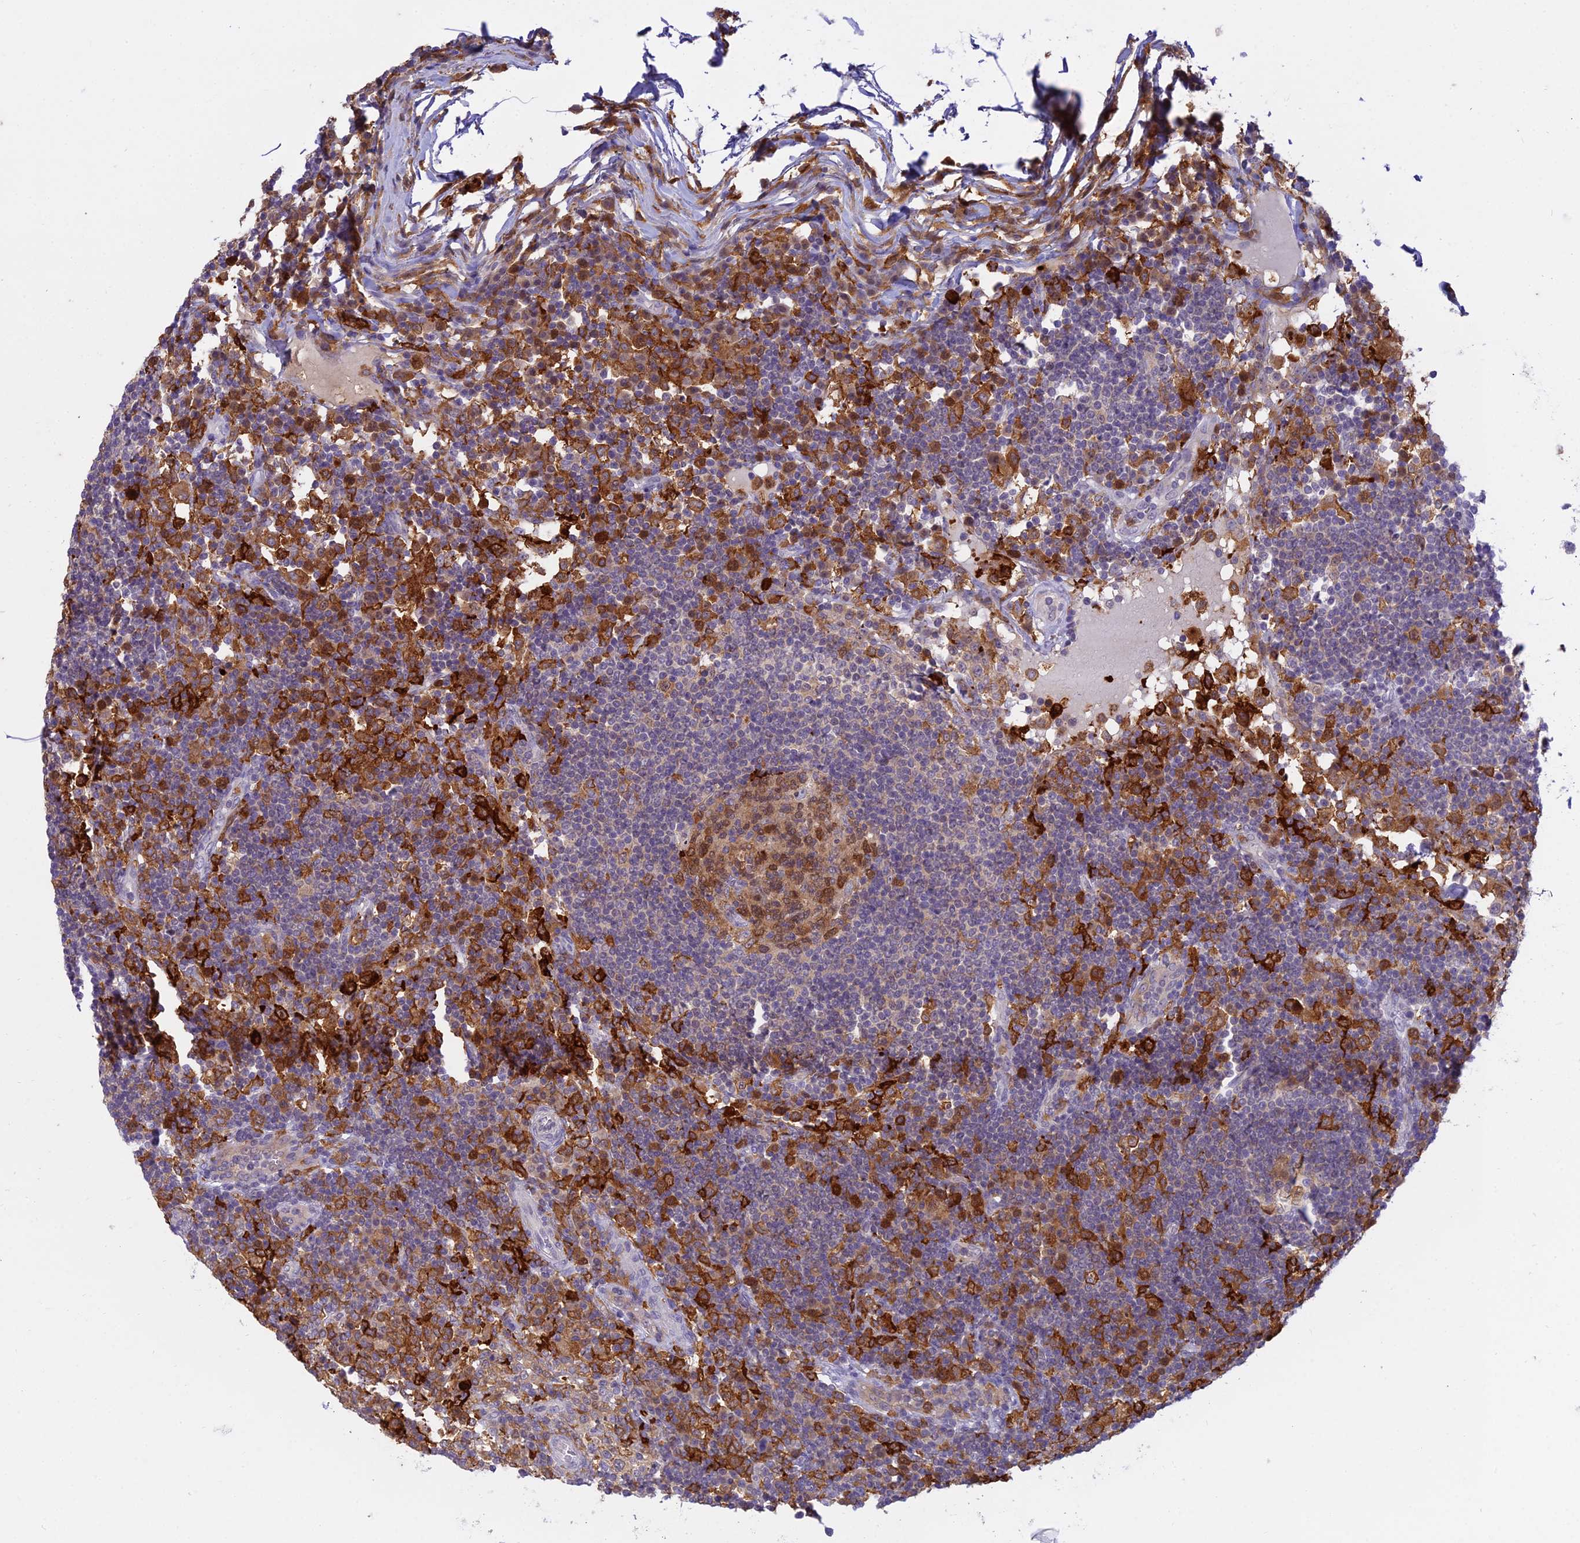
{"staining": {"intensity": "moderate", "quantity": "25%-75%", "location": "cytoplasmic/membranous,nuclear"}, "tissue": "lymph node", "cell_type": "Germinal center cells", "image_type": "normal", "snomed": [{"axis": "morphology", "description": "Normal tissue, NOS"}, {"axis": "topography", "description": "Lymph node"}], "caption": "Moderate cytoplasmic/membranous,nuclear protein positivity is seen in approximately 25%-75% of germinal center cells in lymph node.", "gene": "UBE2G1", "patient": {"sex": "female", "age": 53}}